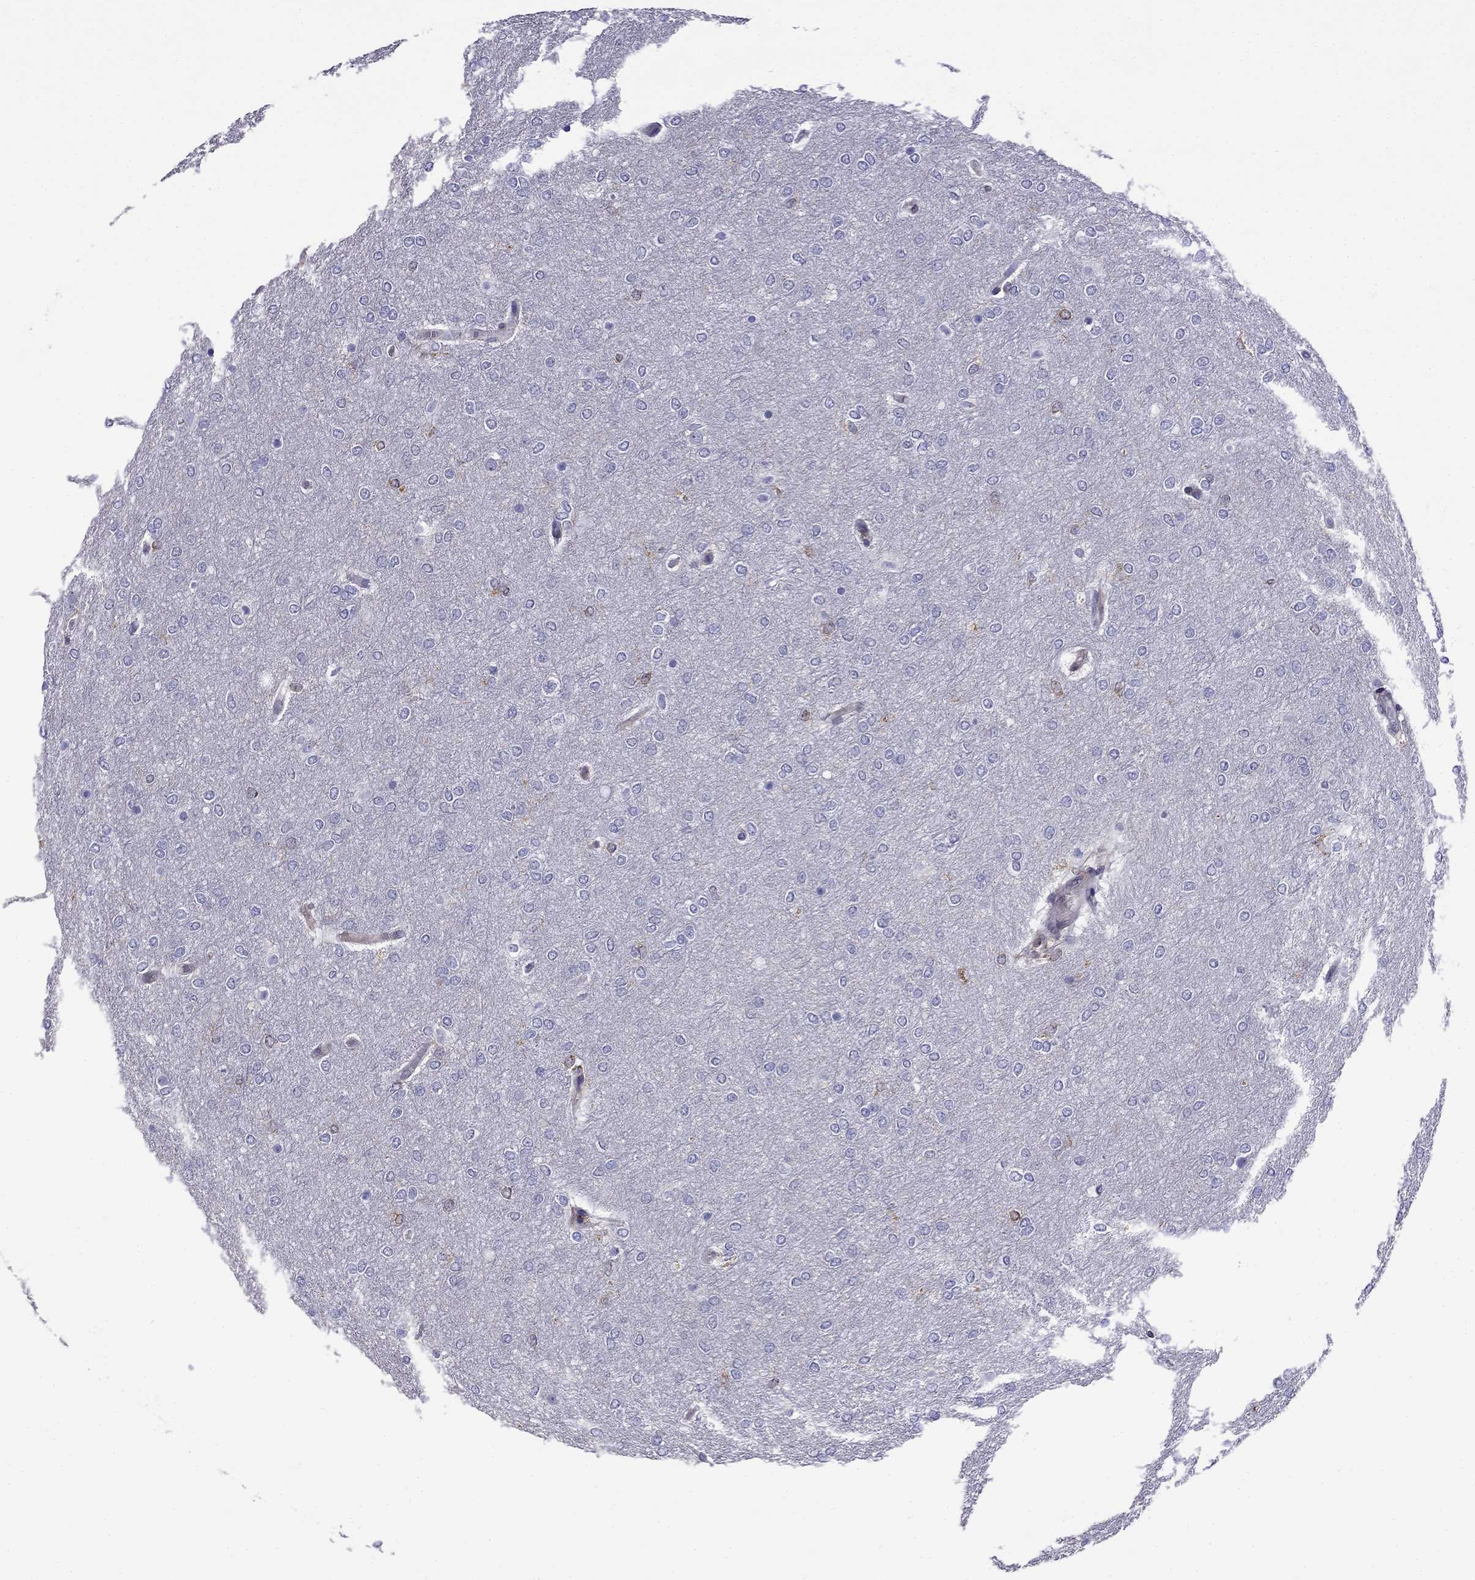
{"staining": {"intensity": "negative", "quantity": "none", "location": "none"}, "tissue": "glioma", "cell_type": "Tumor cells", "image_type": "cancer", "snomed": [{"axis": "morphology", "description": "Glioma, malignant, High grade"}, {"axis": "topography", "description": "Brain"}], "caption": "This is a histopathology image of immunohistochemistry (IHC) staining of malignant glioma (high-grade), which shows no staining in tumor cells.", "gene": "GNAL", "patient": {"sex": "female", "age": 61}}